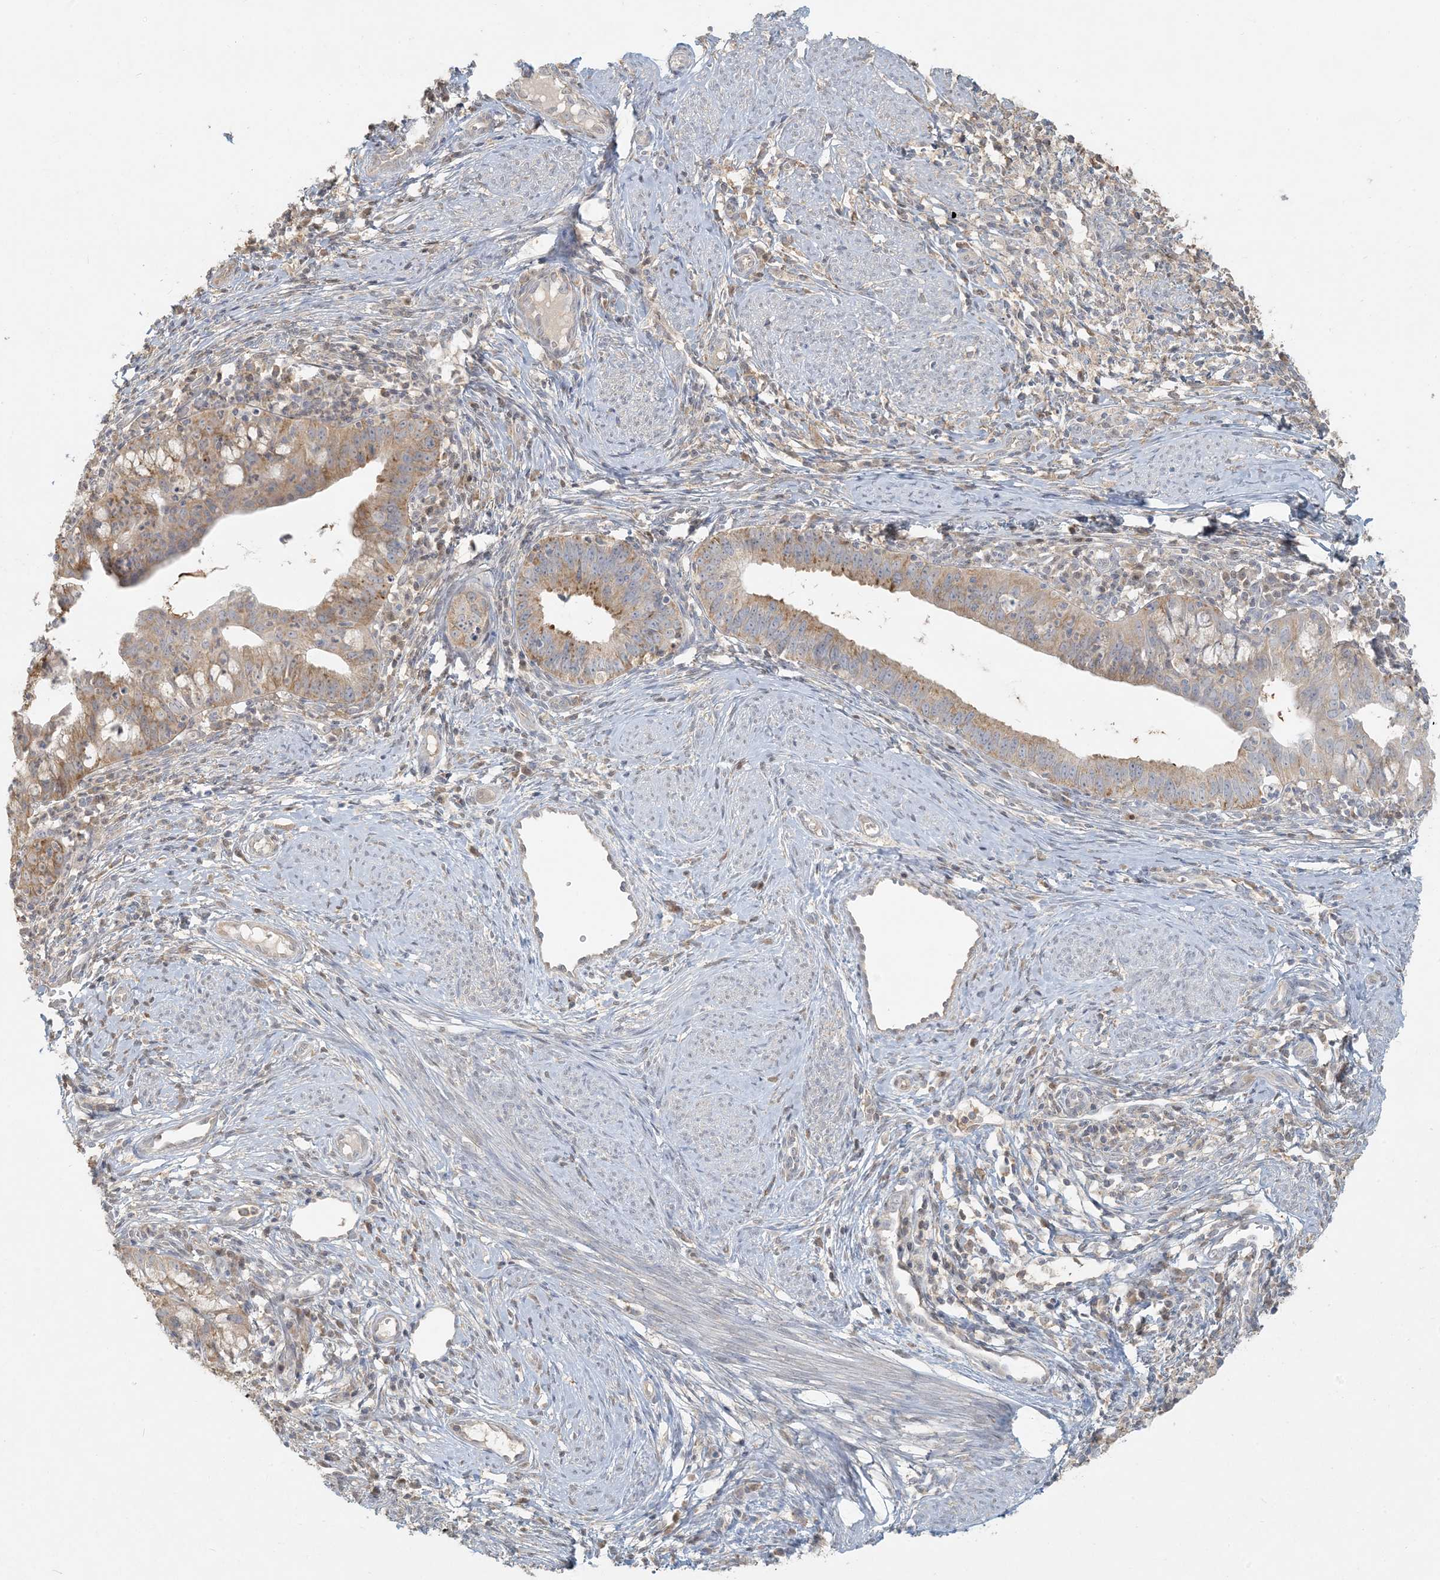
{"staining": {"intensity": "moderate", "quantity": ">75%", "location": "cytoplasmic/membranous"}, "tissue": "cervical cancer", "cell_type": "Tumor cells", "image_type": "cancer", "snomed": [{"axis": "morphology", "description": "Adenocarcinoma, NOS"}, {"axis": "topography", "description": "Cervix"}], "caption": "Moderate cytoplasmic/membranous positivity for a protein is seen in approximately >75% of tumor cells of cervical cancer (adenocarcinoma) using immunohistochemistry.", "gene": "HACL1", "patient": {"sex": "female", "age": 36}}